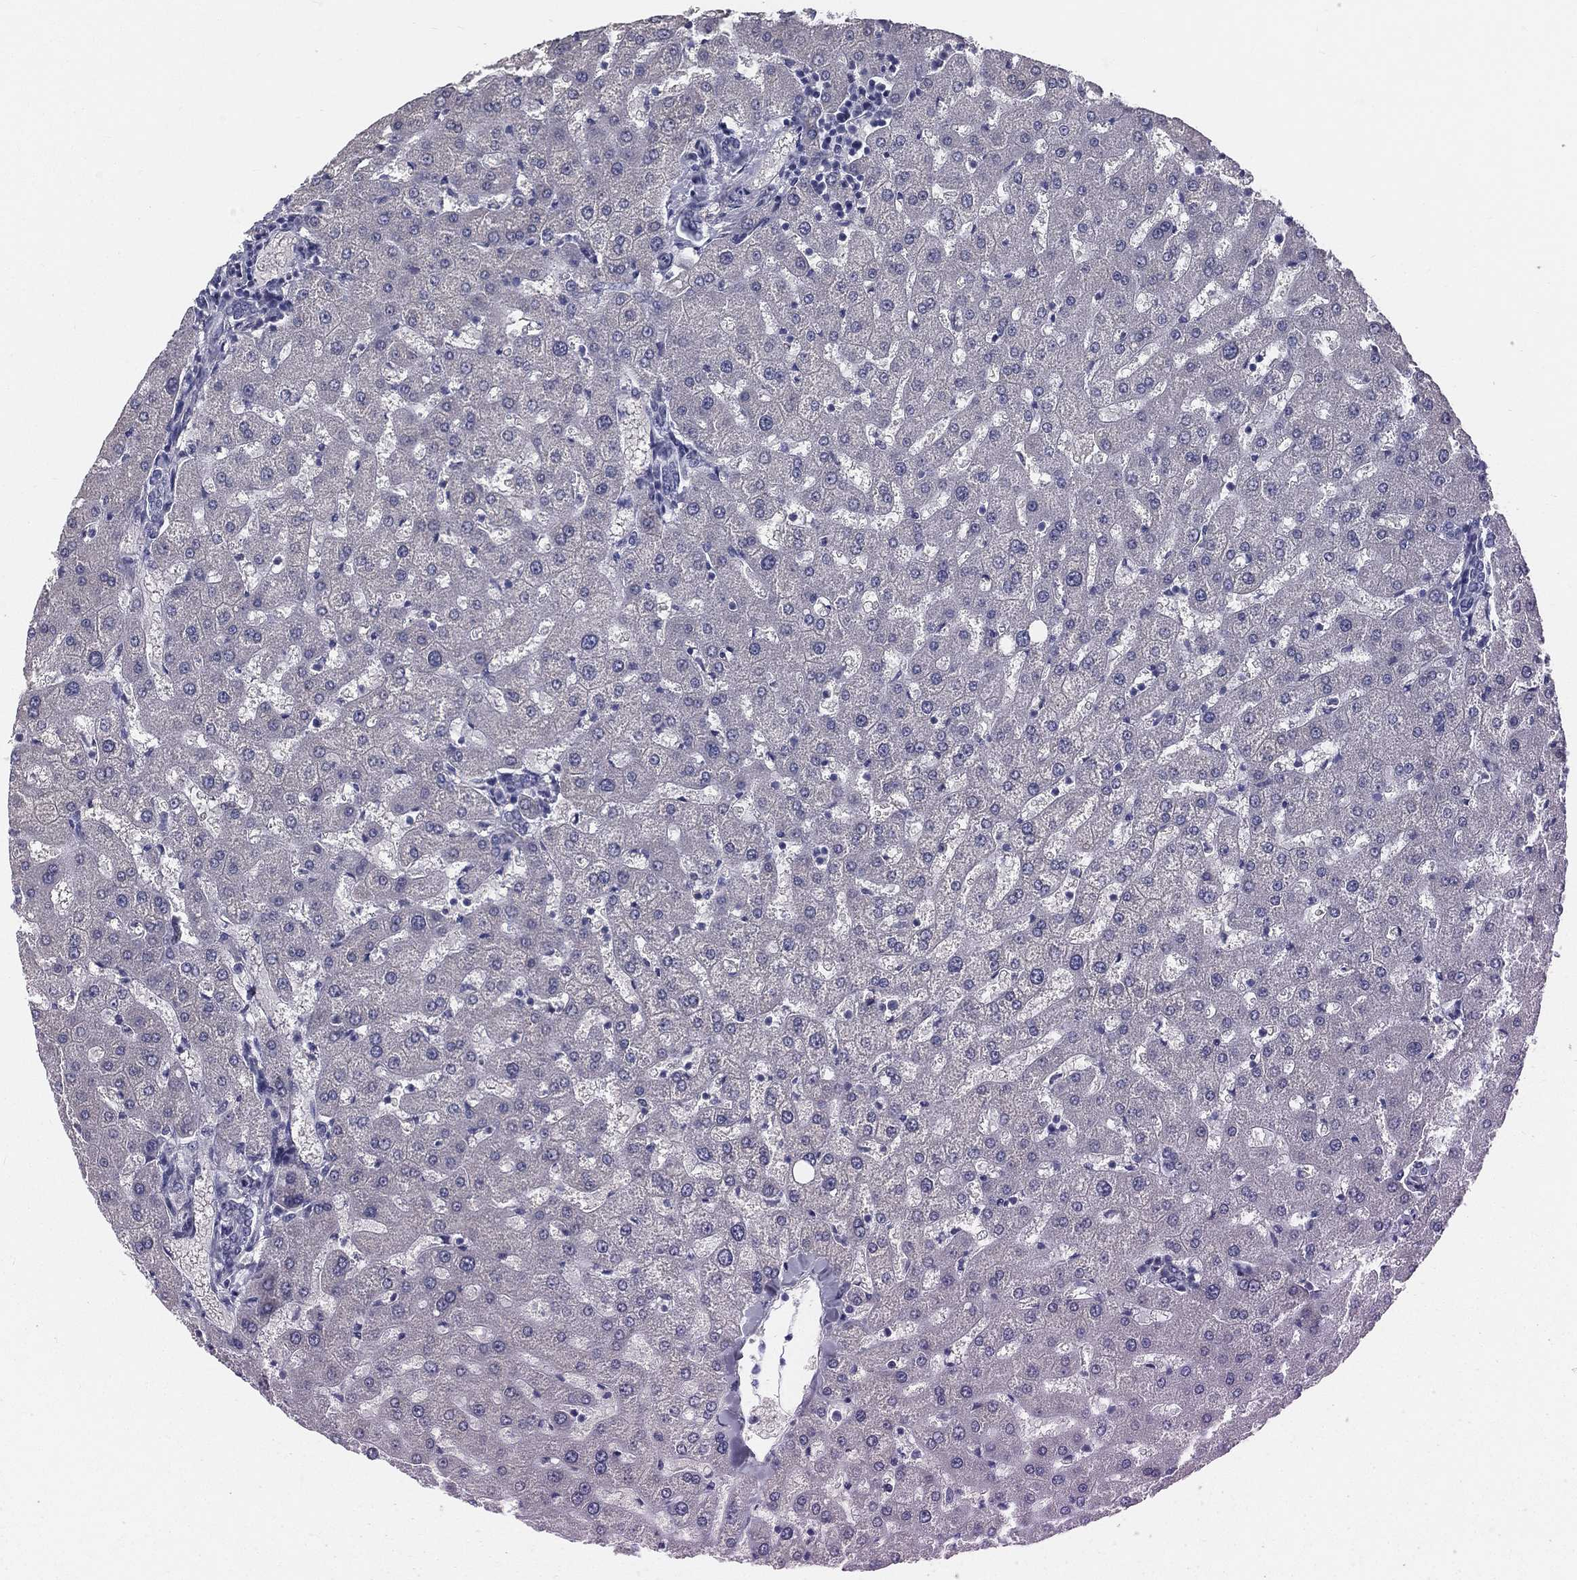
{"staining": {"intensity": "negative", "quantity": "none", "location": "none"}, "tissue": "liver", "cell_type": "Cholangiocytes", "image_type": "normal", "snomed": [{"axis": "morphology", "description": "Normal tissue, NOS"}, {"axis": "topography", "description": "Liver"}], "caption": "IHC photomicrograph of normal liver: liver stained with DAB exhibits no significant protein expression in cholangiocytes. (Stains: DAB (3,3'-diaminobenzidine) IHC with hematoxylin counter stain, Microscopy: brightfield microscopy at high magnification).", "gene": "STS", "patient": {"sex": "female", "age": 50}}